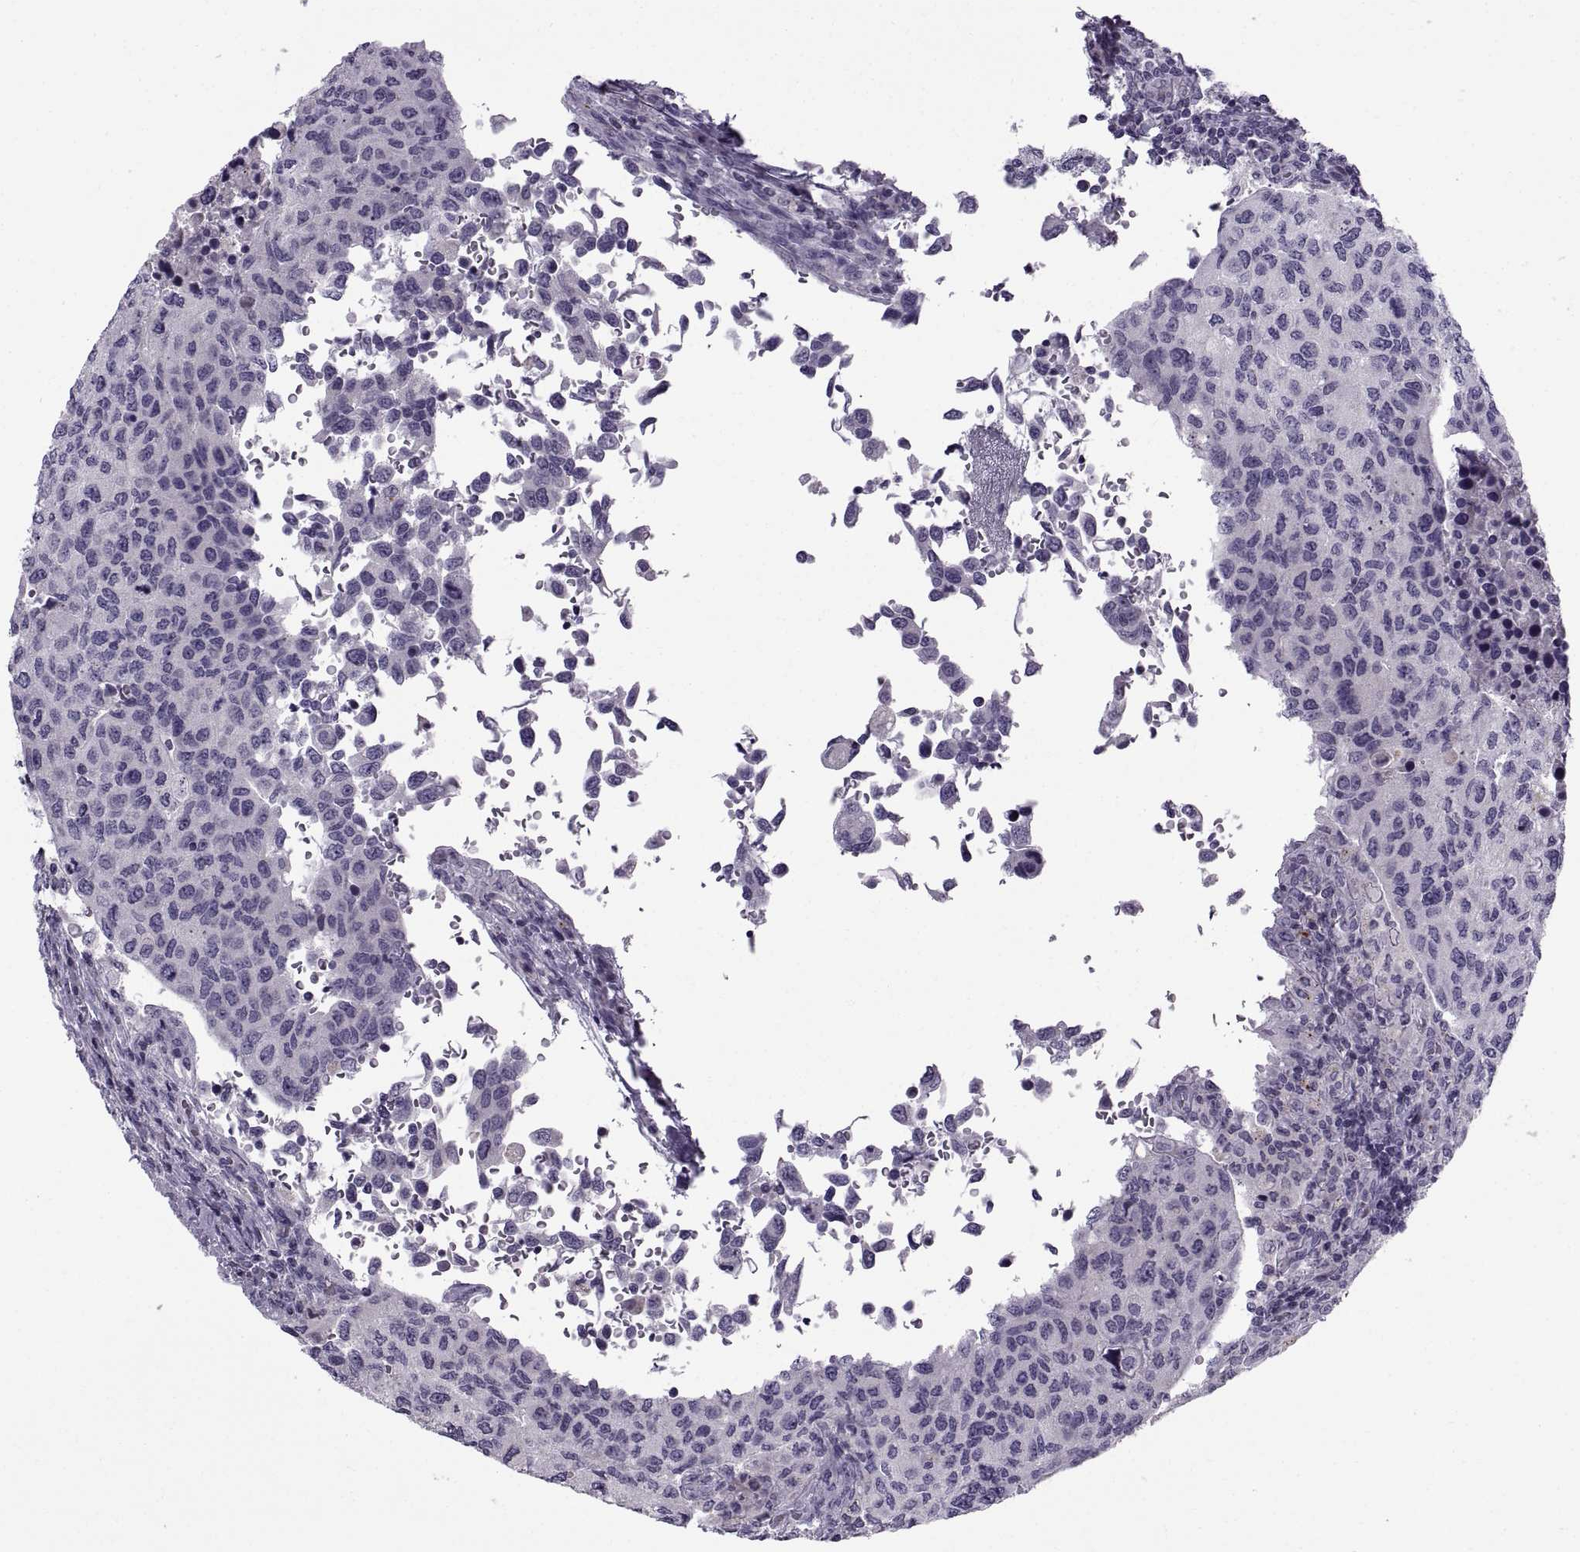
{"staining": {"intensity": "negative", "quantity": "none", "location": "none"}, "tissue": "urothelial cancer", "cell_type": "Tumor cells", "image_type": "cancer", "snomed": [{"axis": "morphology", "description": "Urothelial carcinoma, High grade"}, {"axis": "topography", "description": "Urinary bladder"}], "caption": "DAB (3,3'-diaminobenzidine) immunohistochemical staining of human urothelial cancer shows no significant expression in tumor cells.", "gene": "CALCR", "patient": {"sex": "female", "age": 78}}